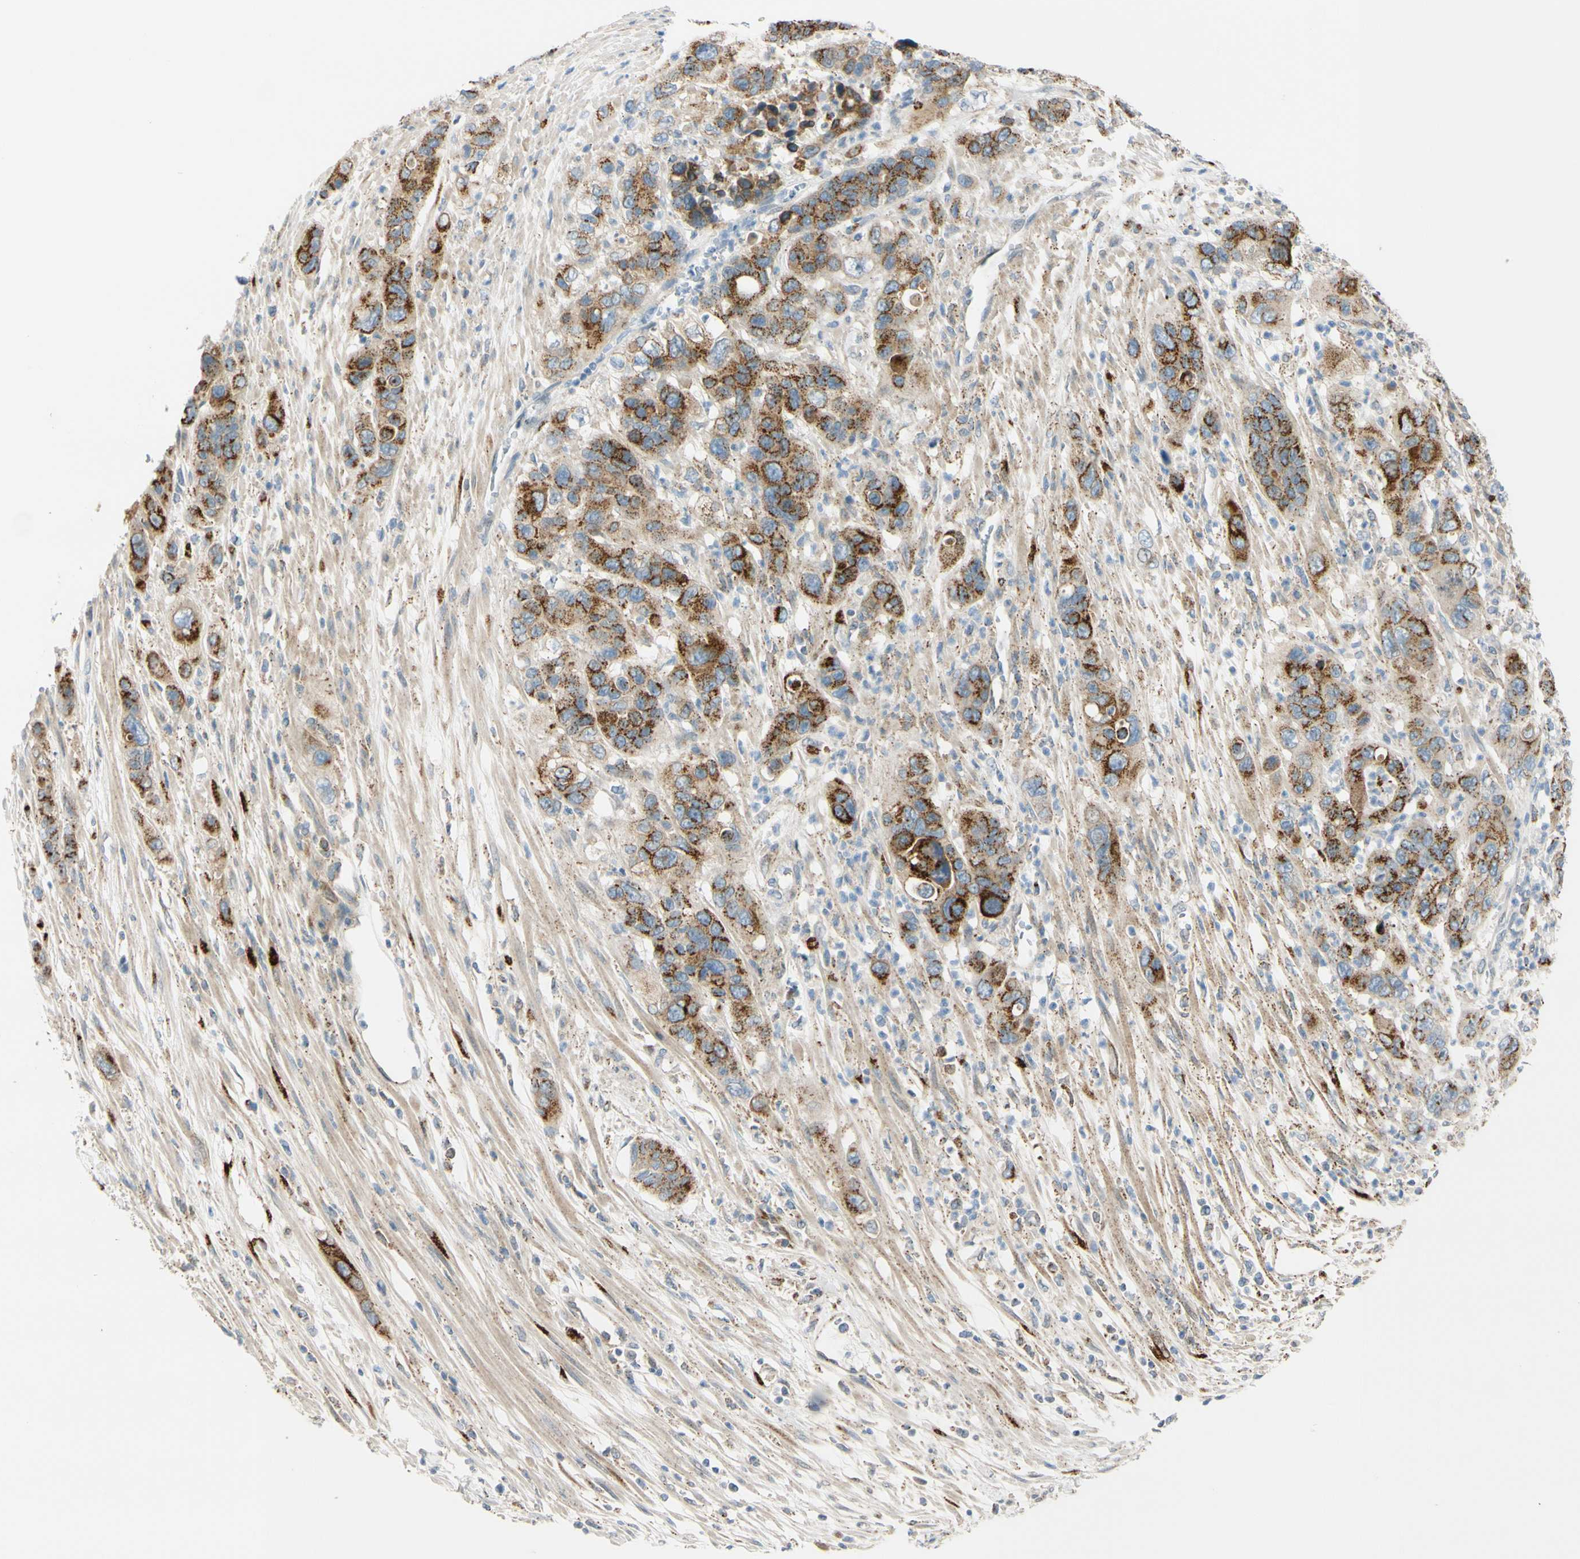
{"staining": {"intensity": "strong", "quantity": ">75%", "location": "cytoplasmic/membranous"}, "tissue": "pancreatic cancer", "cell_type": "Tumor cells", "image_type": "cancer", "snomed": [{"axis": "morphology", "description": "Adenocarcinoma, NOS"}, {"axis": "topography", "description": "Pancreas"}], "caption": "This micrograph exhibits immunohistochemistry staining of human adenocarcinoma (pancreatic), with high strong cytoplasmic/membranous staining in approximately >75% of tumor cells.", "gene": "GALNT5", "patient": {"sex": "female", "age": 71}}